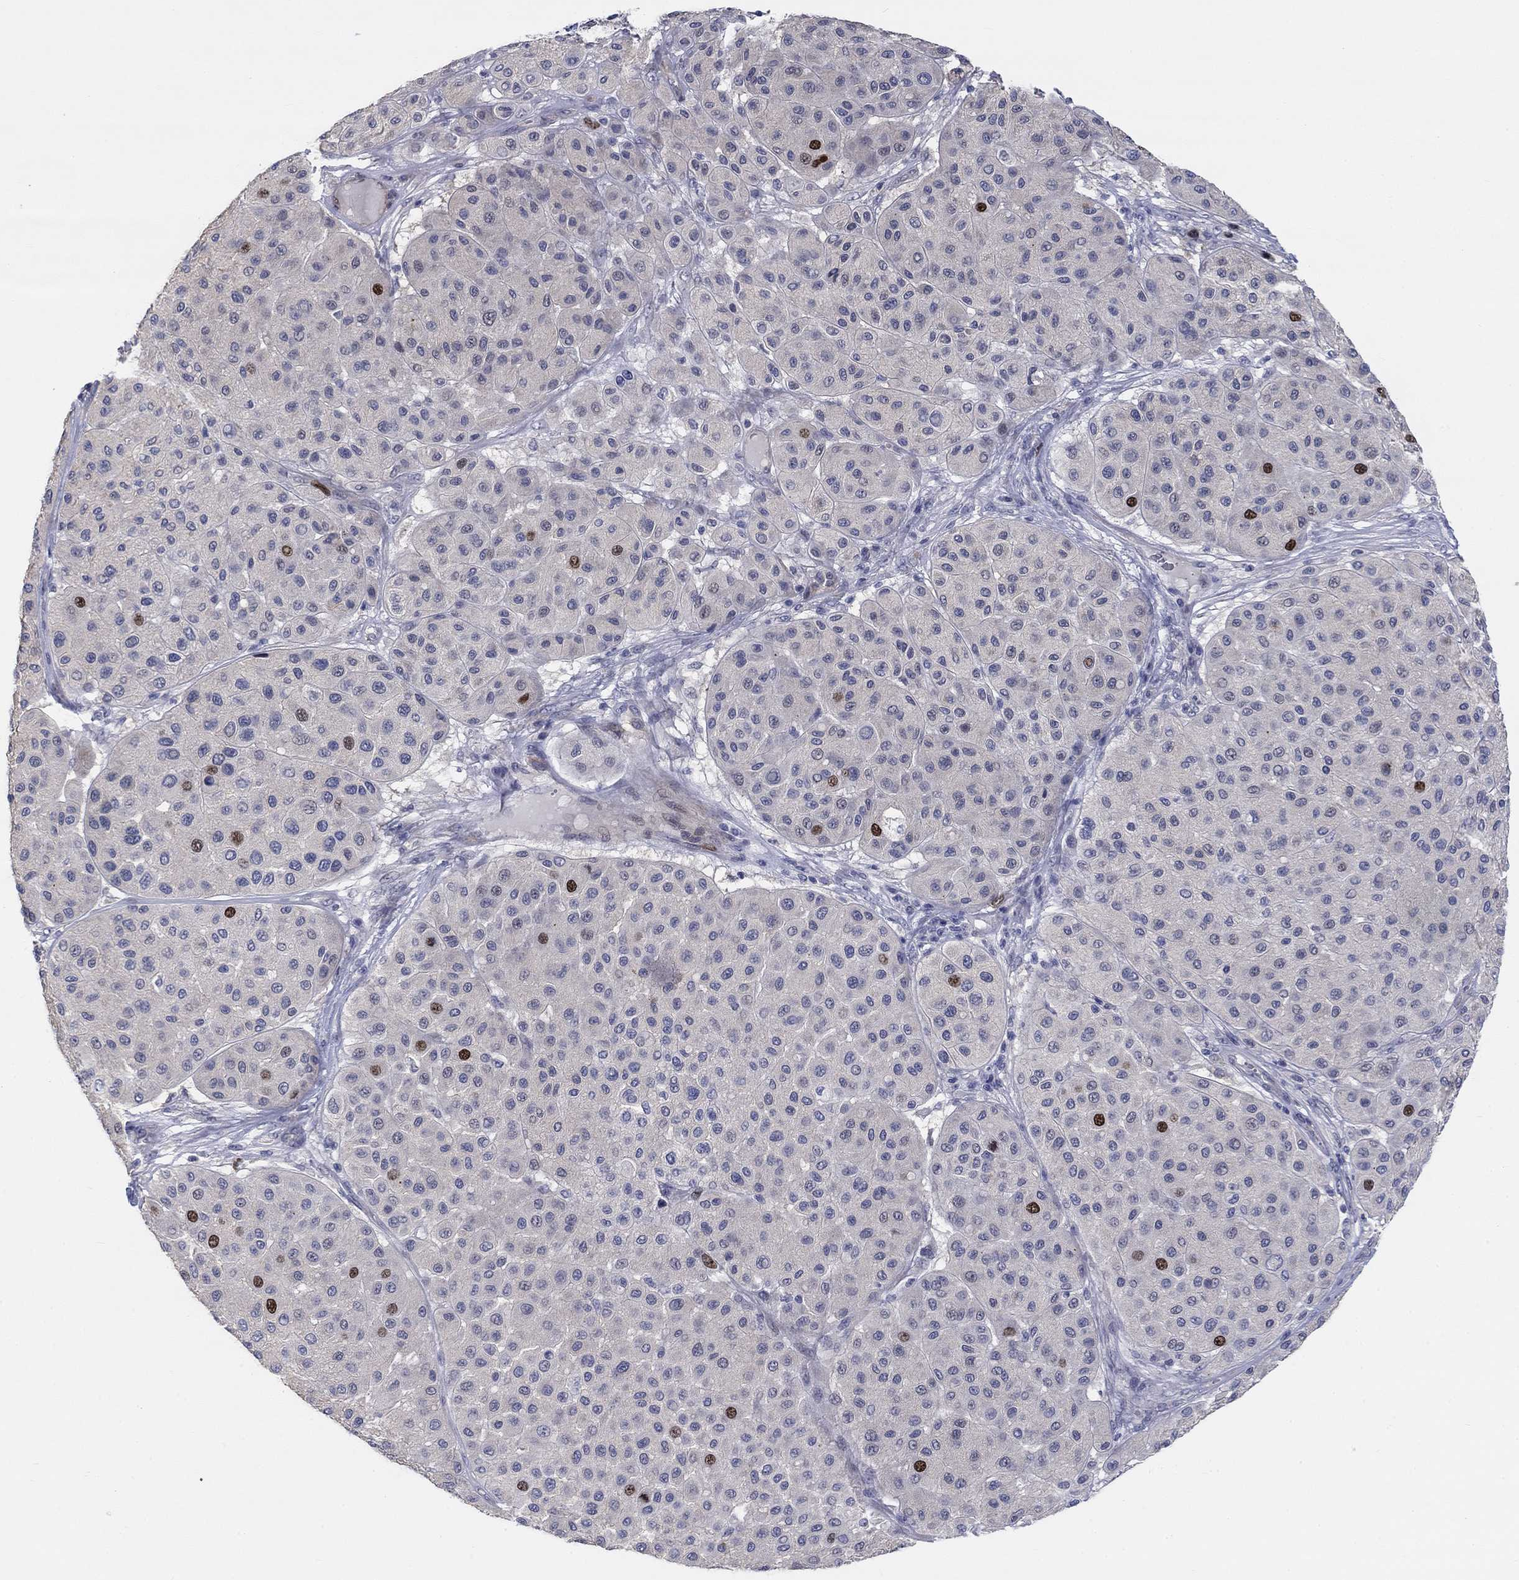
{"staining": {"intensity": "strong", "quantity": "<25%", "location": "nuclear"}, "tissue": "melanoma", "cell_type": "Tumor cells", "image_type": "cancer", "snomed": [{"axis": "morphology", "description": "Malignant melanoma, Metastatic site"}, {"axis": "topography", "description": "Smooth muscle"}], "caption": "A micrograph showing strong nuclear staining in approximately <25% of tumor cells in malignant melanoma (metastatic site), as visualized by brown immunohistochemical staining.", "gene": "PRC1", "patient": {"sex": "male", "age": 41}}